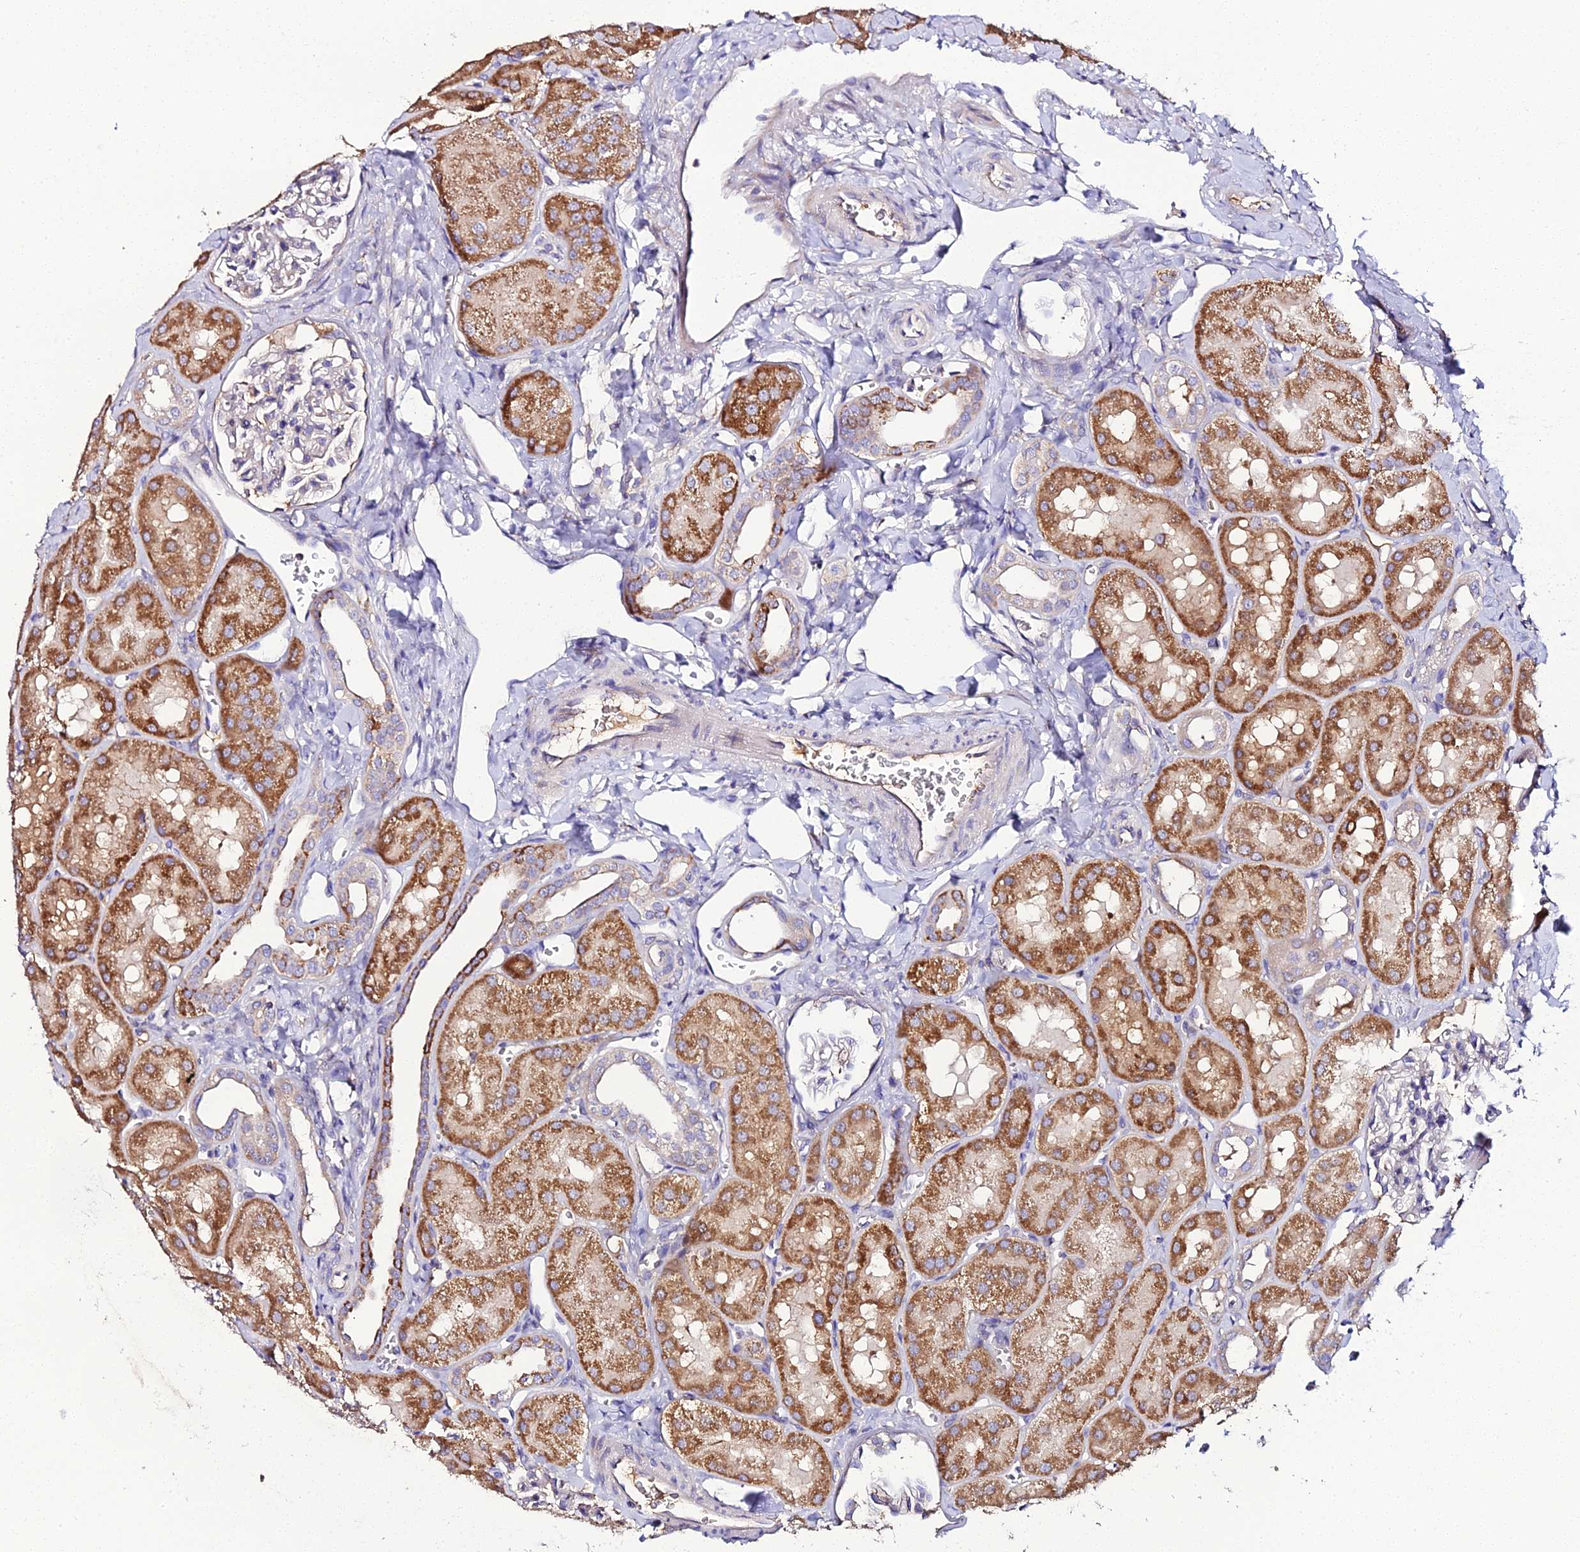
{"staining": {"intensity": "negative", "quantity": "none", "location": "none"}, "tissue": "kidney", "cell_type": "Cells in glomeruli", "image_type": "normal", "snomed": [{"axis": "morphology", "description": "Normal tissue, NOS"}, {"axis": "topography", "description": "Kidney"}, {"axis": "topography", "description": "Urinary bladder"}], "caption": "A photomicrograph of kidney stained for a protein exhibits no brown staining in cells in glomeruli.", "gene": "SCX", "patient": {"sex": "male", "age": 16}}